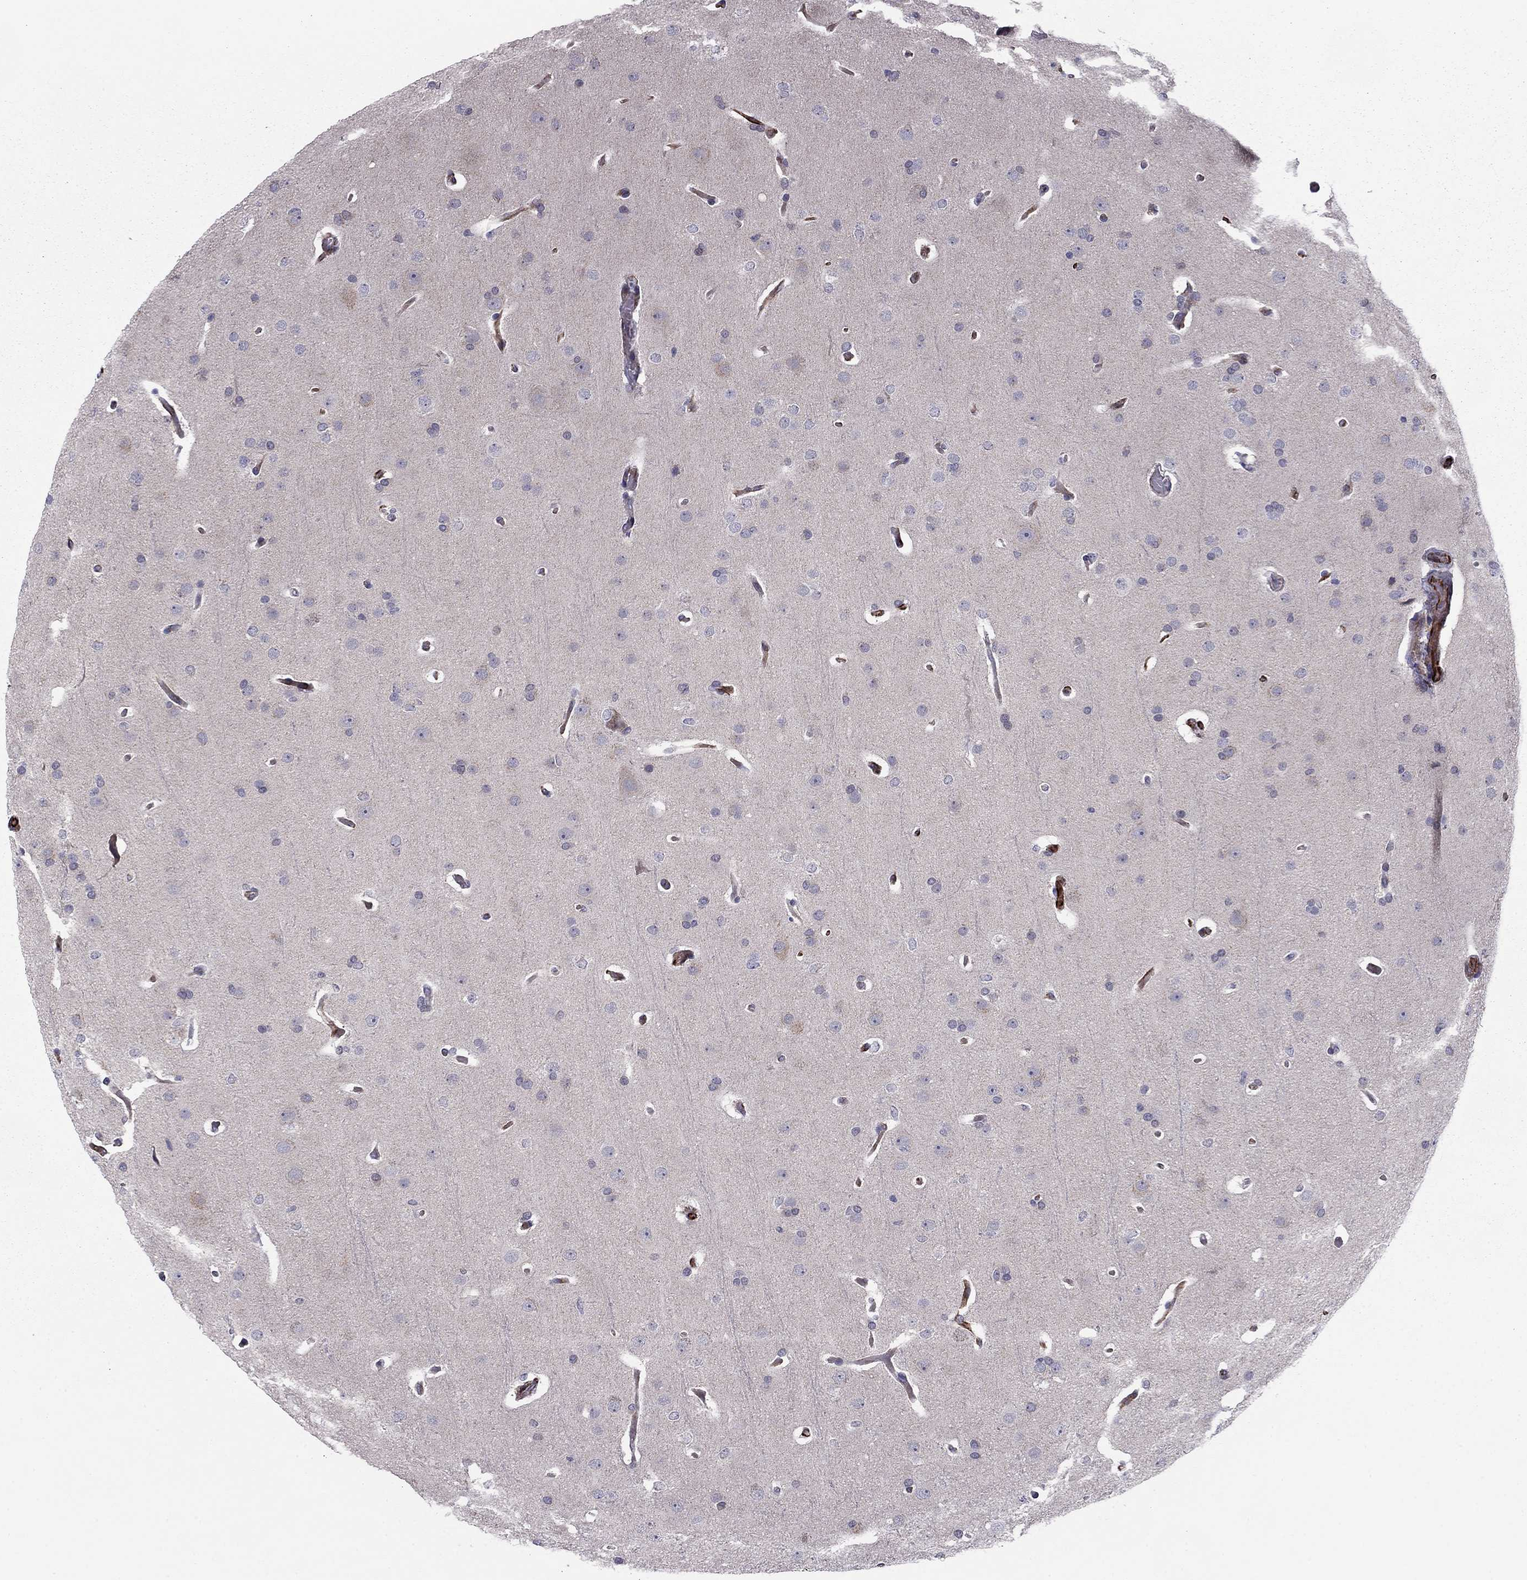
{"staining": {"intensity": "negative", "quantity": "none", "location": "none"}, "tissue": "glioma", "cell_type": "Tumor cells", "image_type": "cancer", "snomed": [{"axis": "morphology", "description": "Glioma, malignant, Low grade"}, {"axis": "topography", "description": "Brain"}], "caption": "The histopathology image demonstrates no staining of tumor cells in glioma.", "gene": "ANKS4B", "patient": {"sex": "male", "age": 41}}